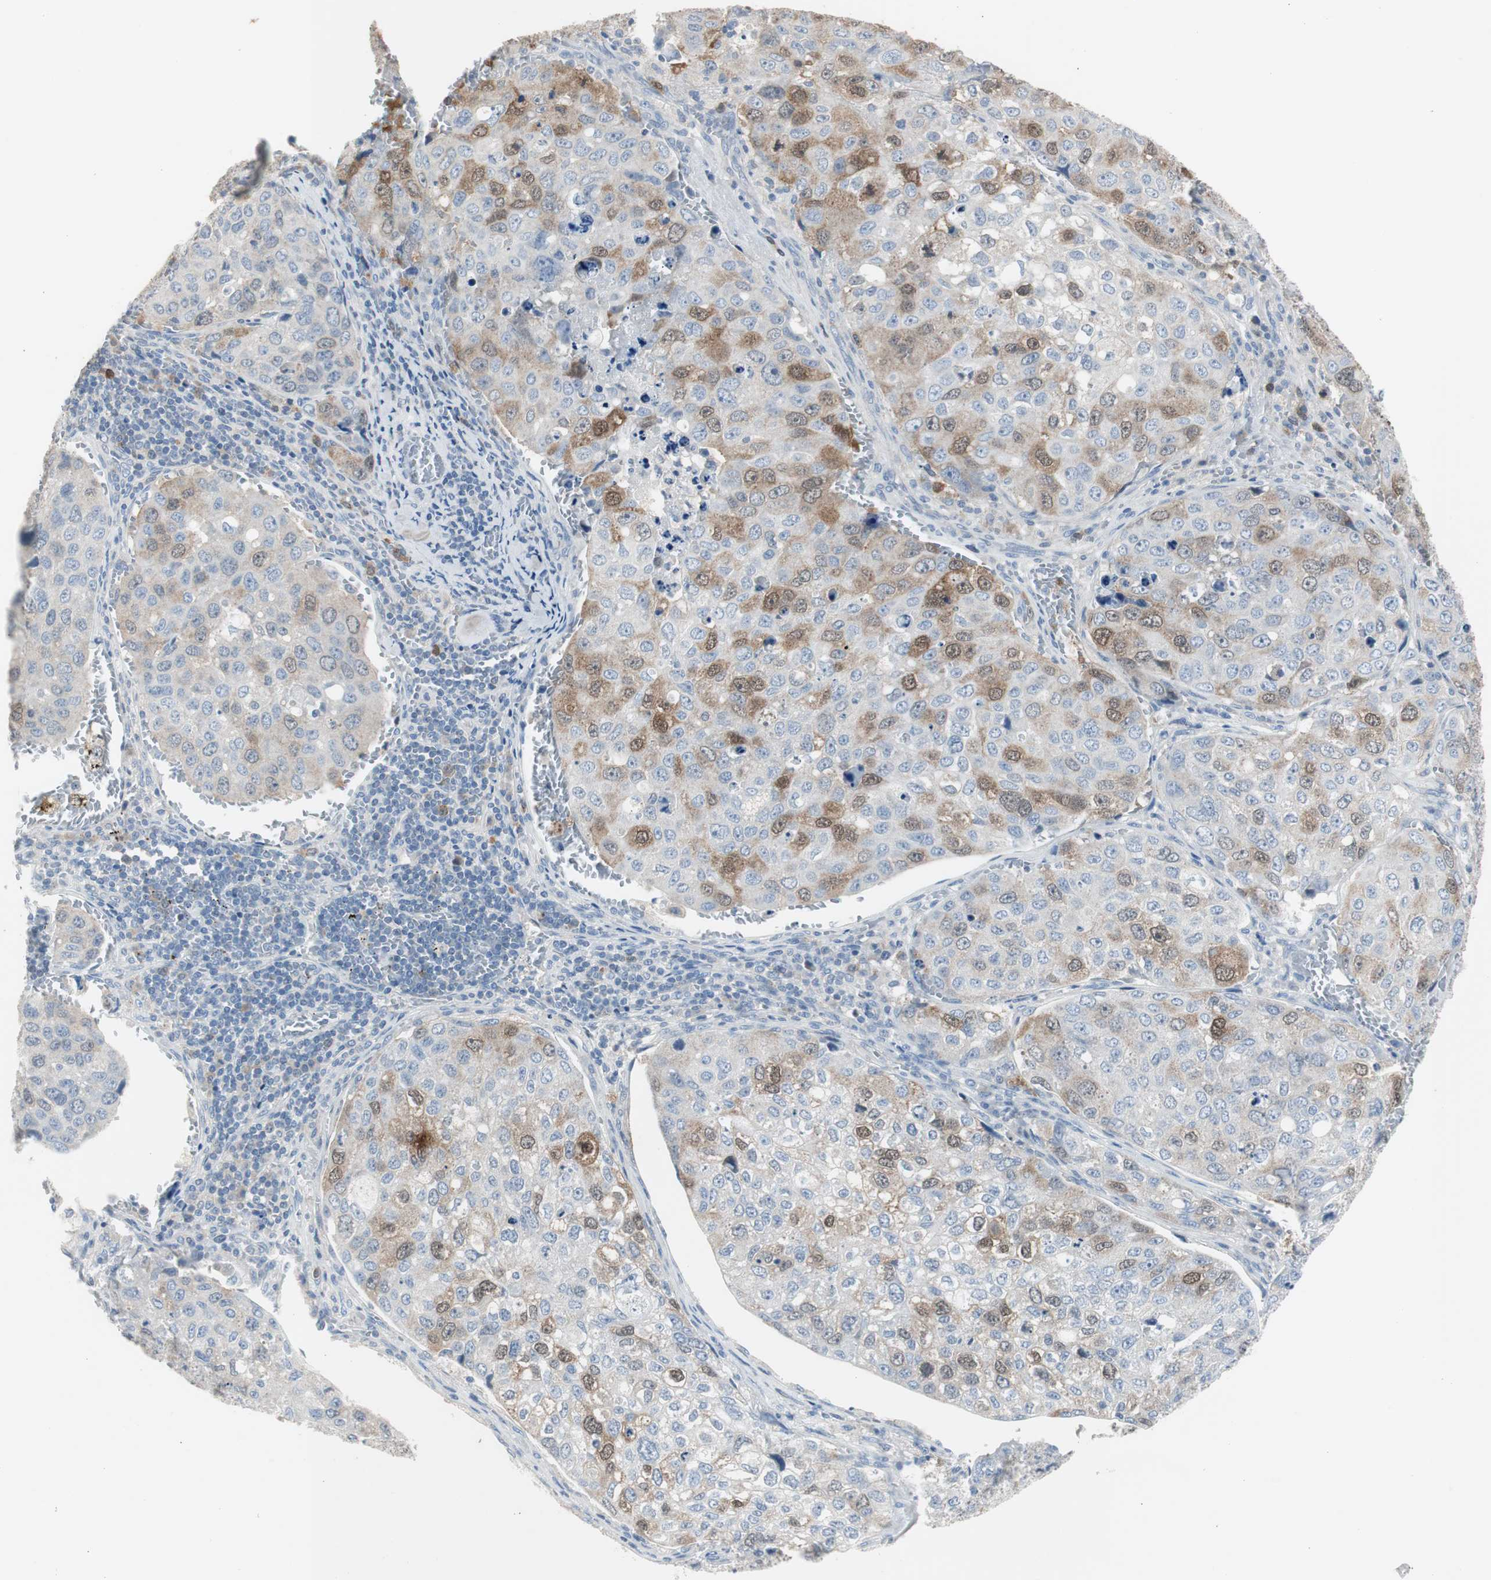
{"staining": {"intensity": "moderate", "quantity": "<25%", "location": "cytoplasmic/membranous"}, "tissue": "urothelial cancer", "cell_type": "Tumor cells", "image_type": "cancer", "snomed": [{"axis": "morphology", "description": "Urothelial carcinoma, High grade"}, {"axis": "topography", "description": "Lymph node"}, {"axis": "topography", "description": "Urinary bladder"}], "caption": "A brown stain labels moderate cytoplasmic/membranous expression of a protein in human urothelial cancer tumor cells. The staining was performed using DAB, with brown indicating positive protein expression. Nuclei are stained blue with hematoxylin.", "gene": "TK1", "patient": {"sex": "male", "age": 51}}